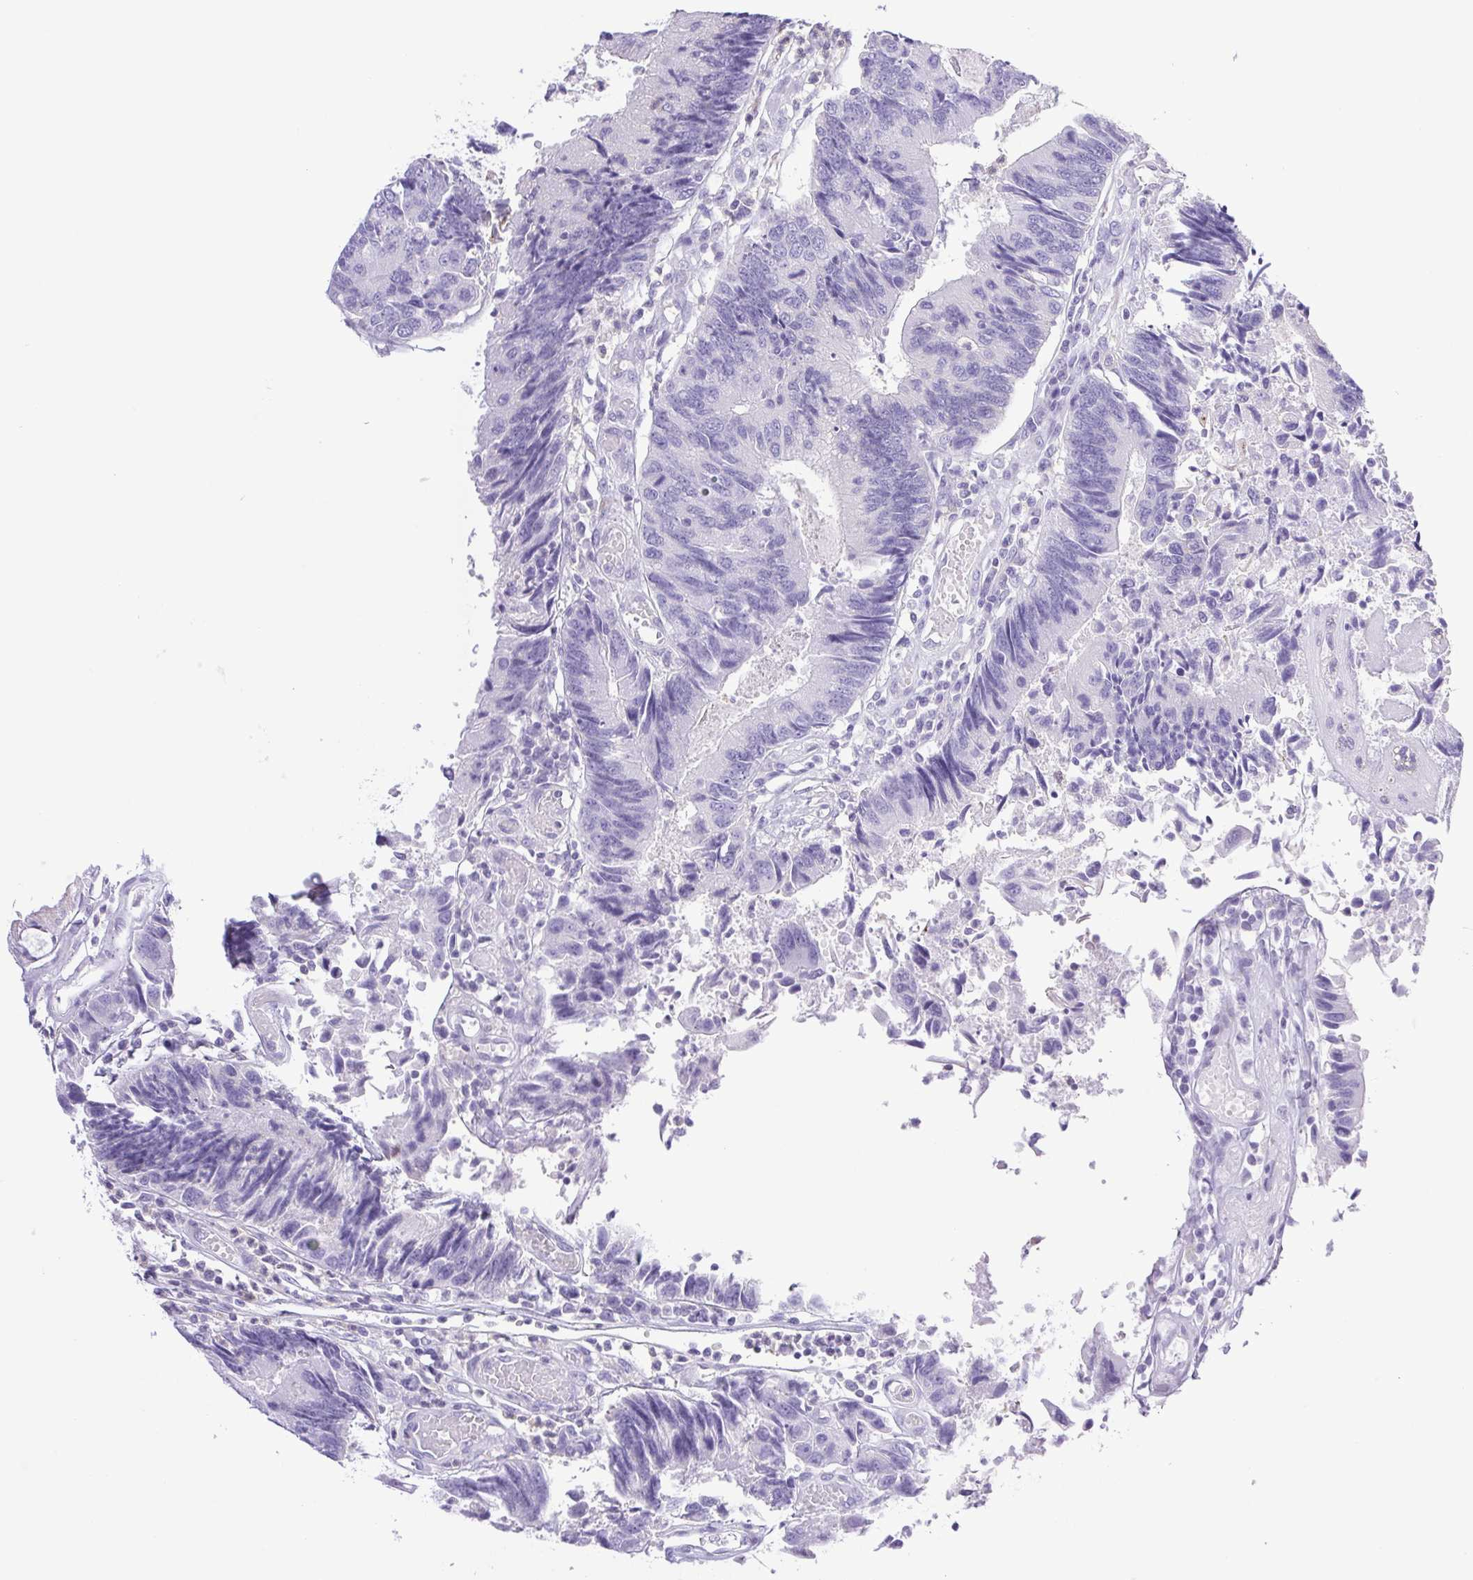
{"staining": {"intensity": "negative", "quantity": "none", "location": "none"}, "tissue": "colorectal cancer", "cell_type": "Tumor cells", "image_type": "cancer", "snomed": [{"axis": "morphology", "description": "Adenocarcinoma, NOS"}, {"axis": "topography", "description": "Colon"}], "caption": "Tumor cells show no significant staining in colorectal cancer.", "gene": "SYNPR", "patient": {"sex": "female", "age": 67}}